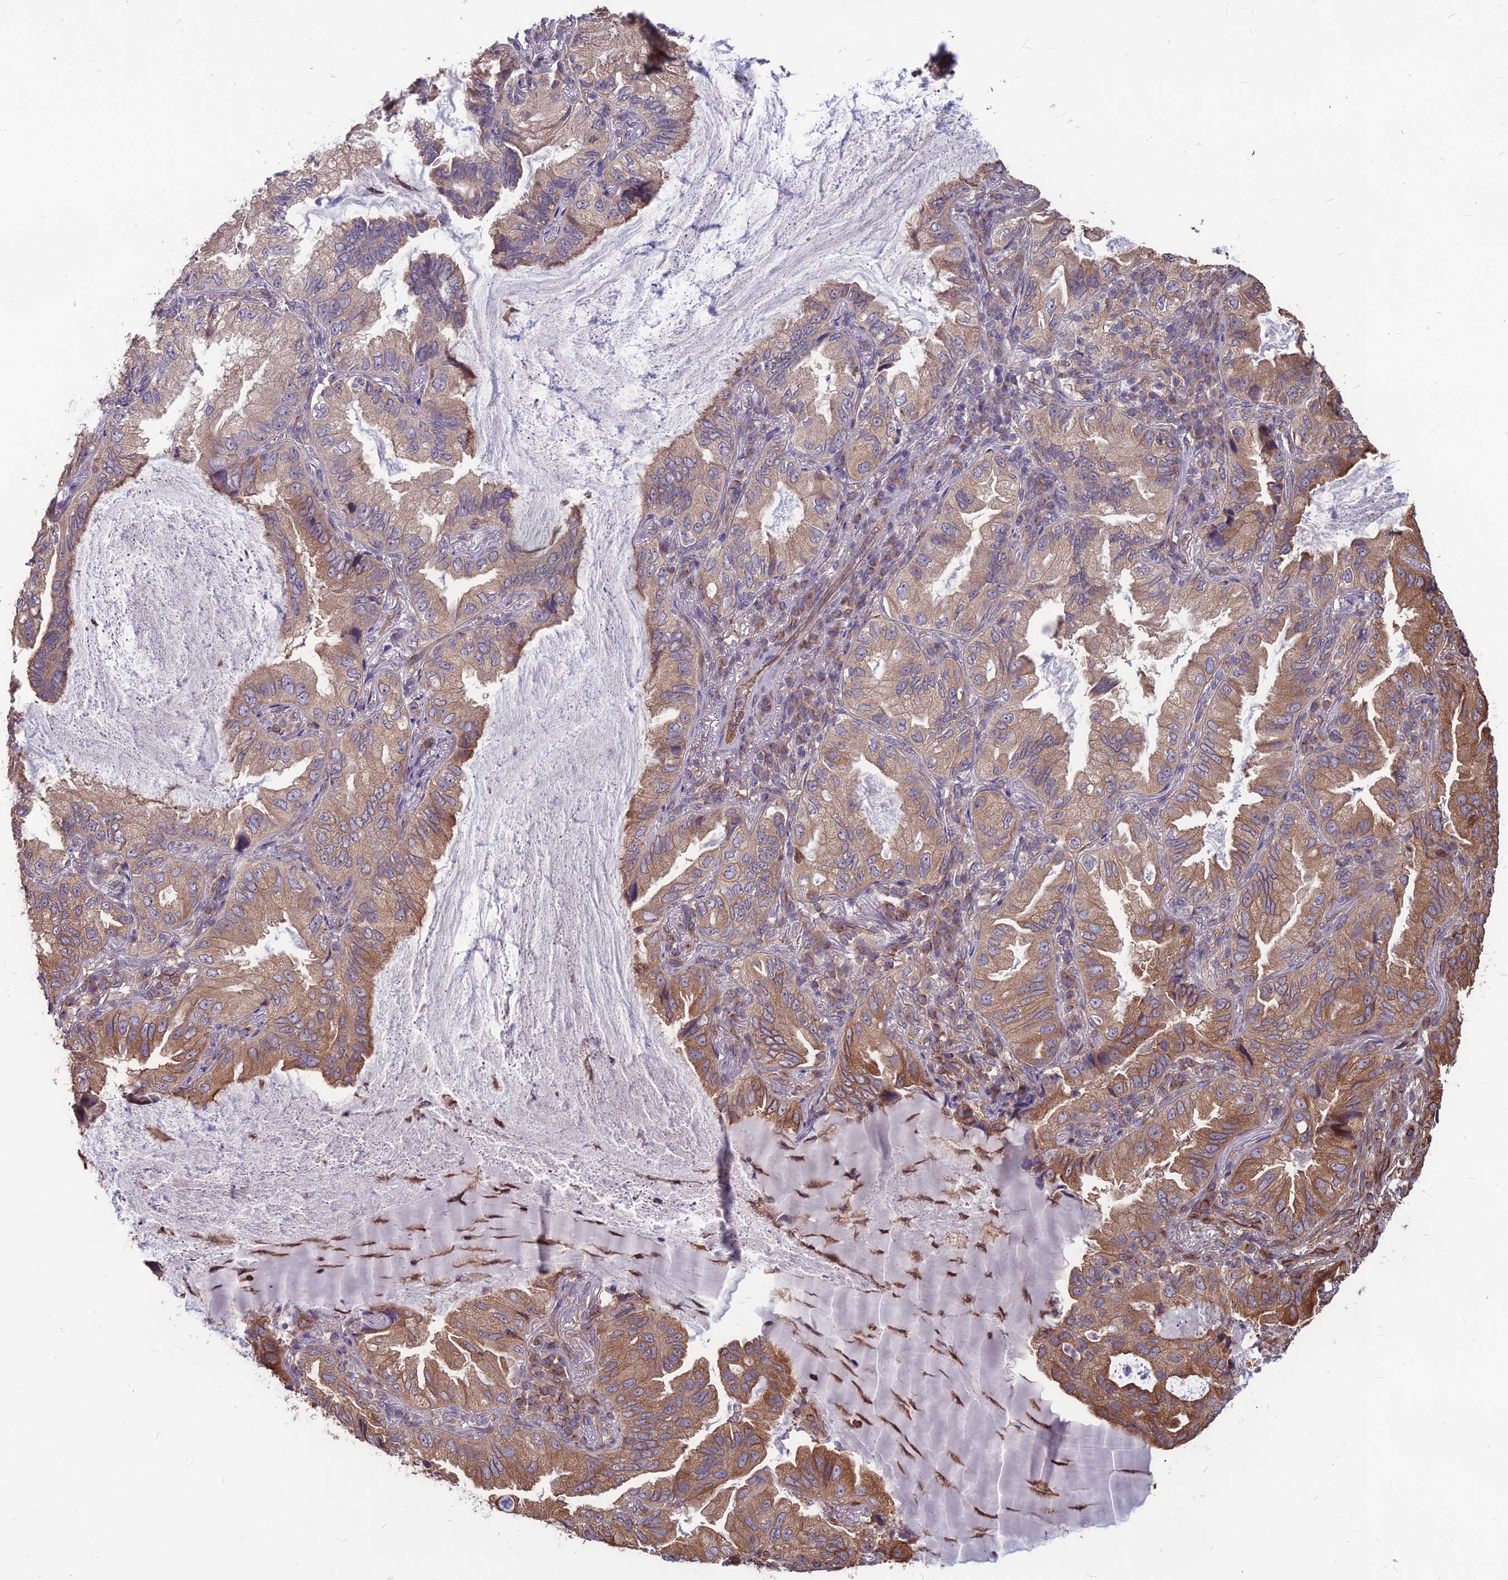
{"staining": {"intensity": "moderate", "quantity": "25%-75%", "location": "cytoplasmic/membranous"}, "tissue": "lung cancer", "cell_type": "Tumor cells", "image_type": "cancer", "snomed": [{"axis": "morphology", "description": "Adenocarcinoma, NOS"}, {"axis": "topography", "description": "Lung"}], "caption": "Immunohistochemistry (IHC) micrograph of neoplastic tissue: lung cancer (adenocarcinoma) stained using immunohistochemistry (IHC) demonstrates medium levels of moderate protein expression localized specifically in the cytoplasmic/membranous of tumor cells, appearing as a cytoplasmic/membranous brown color.", "gene": "LSM6", "patient": {"sex": "female", "age": 69}}